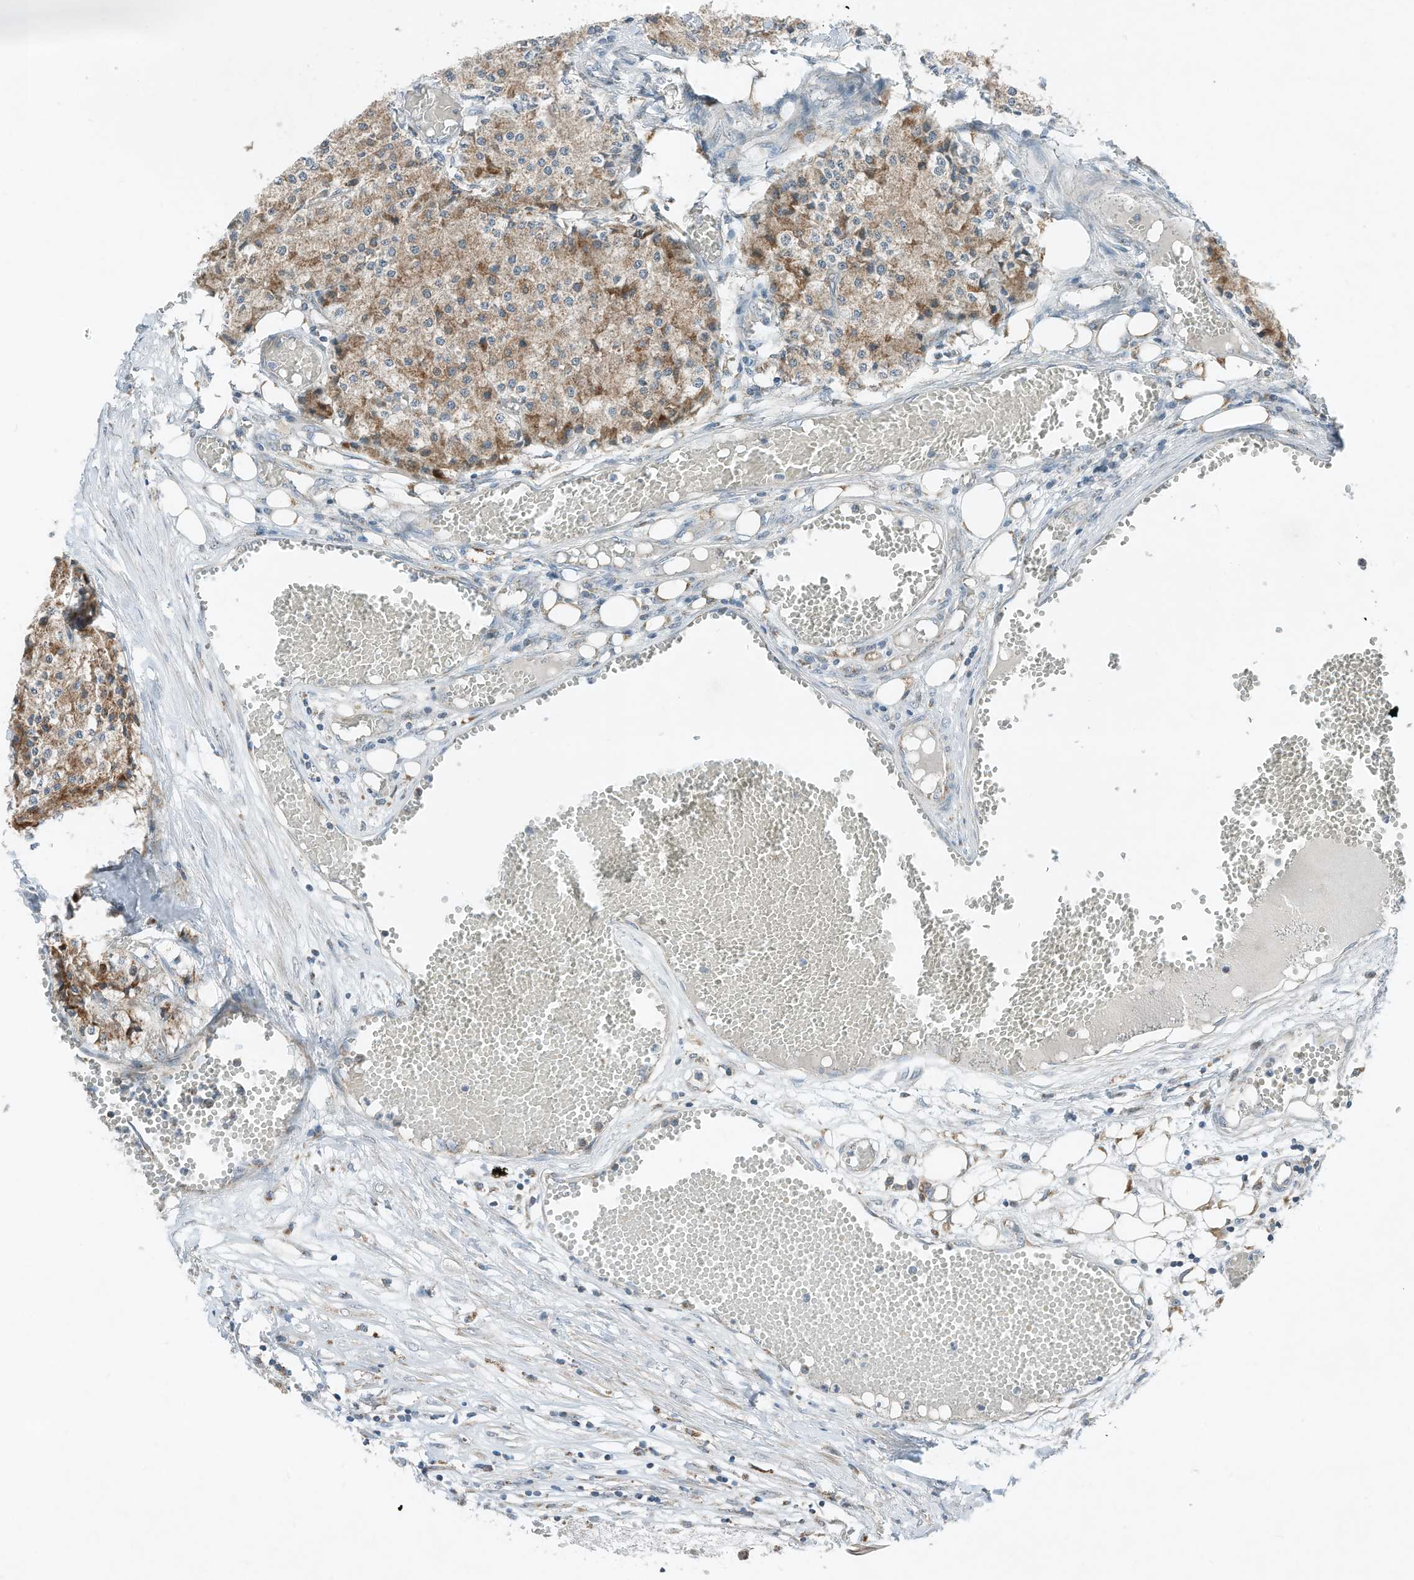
{"staining": {"intensity": "moderate", "quantity": ">75%", "location": "cytoplasmic/membranous"}, "tissue": "carcinoid", "cell_type": "Tumor cells", "image_type": "cancer", "snomed": [{"axis": "morphology", "description": "Carcinoid, malignant, NOS"}, {"axis": "topography", "description": "Colon"}], "caption": "Immunohistochemistry of malignant carcinoid shows medium levels of moderate cytoplasmic/membranous positivity in about >75% of tumor cells.", "gene": "RMND1", "patient": {"sex": "female", "age": 52}}